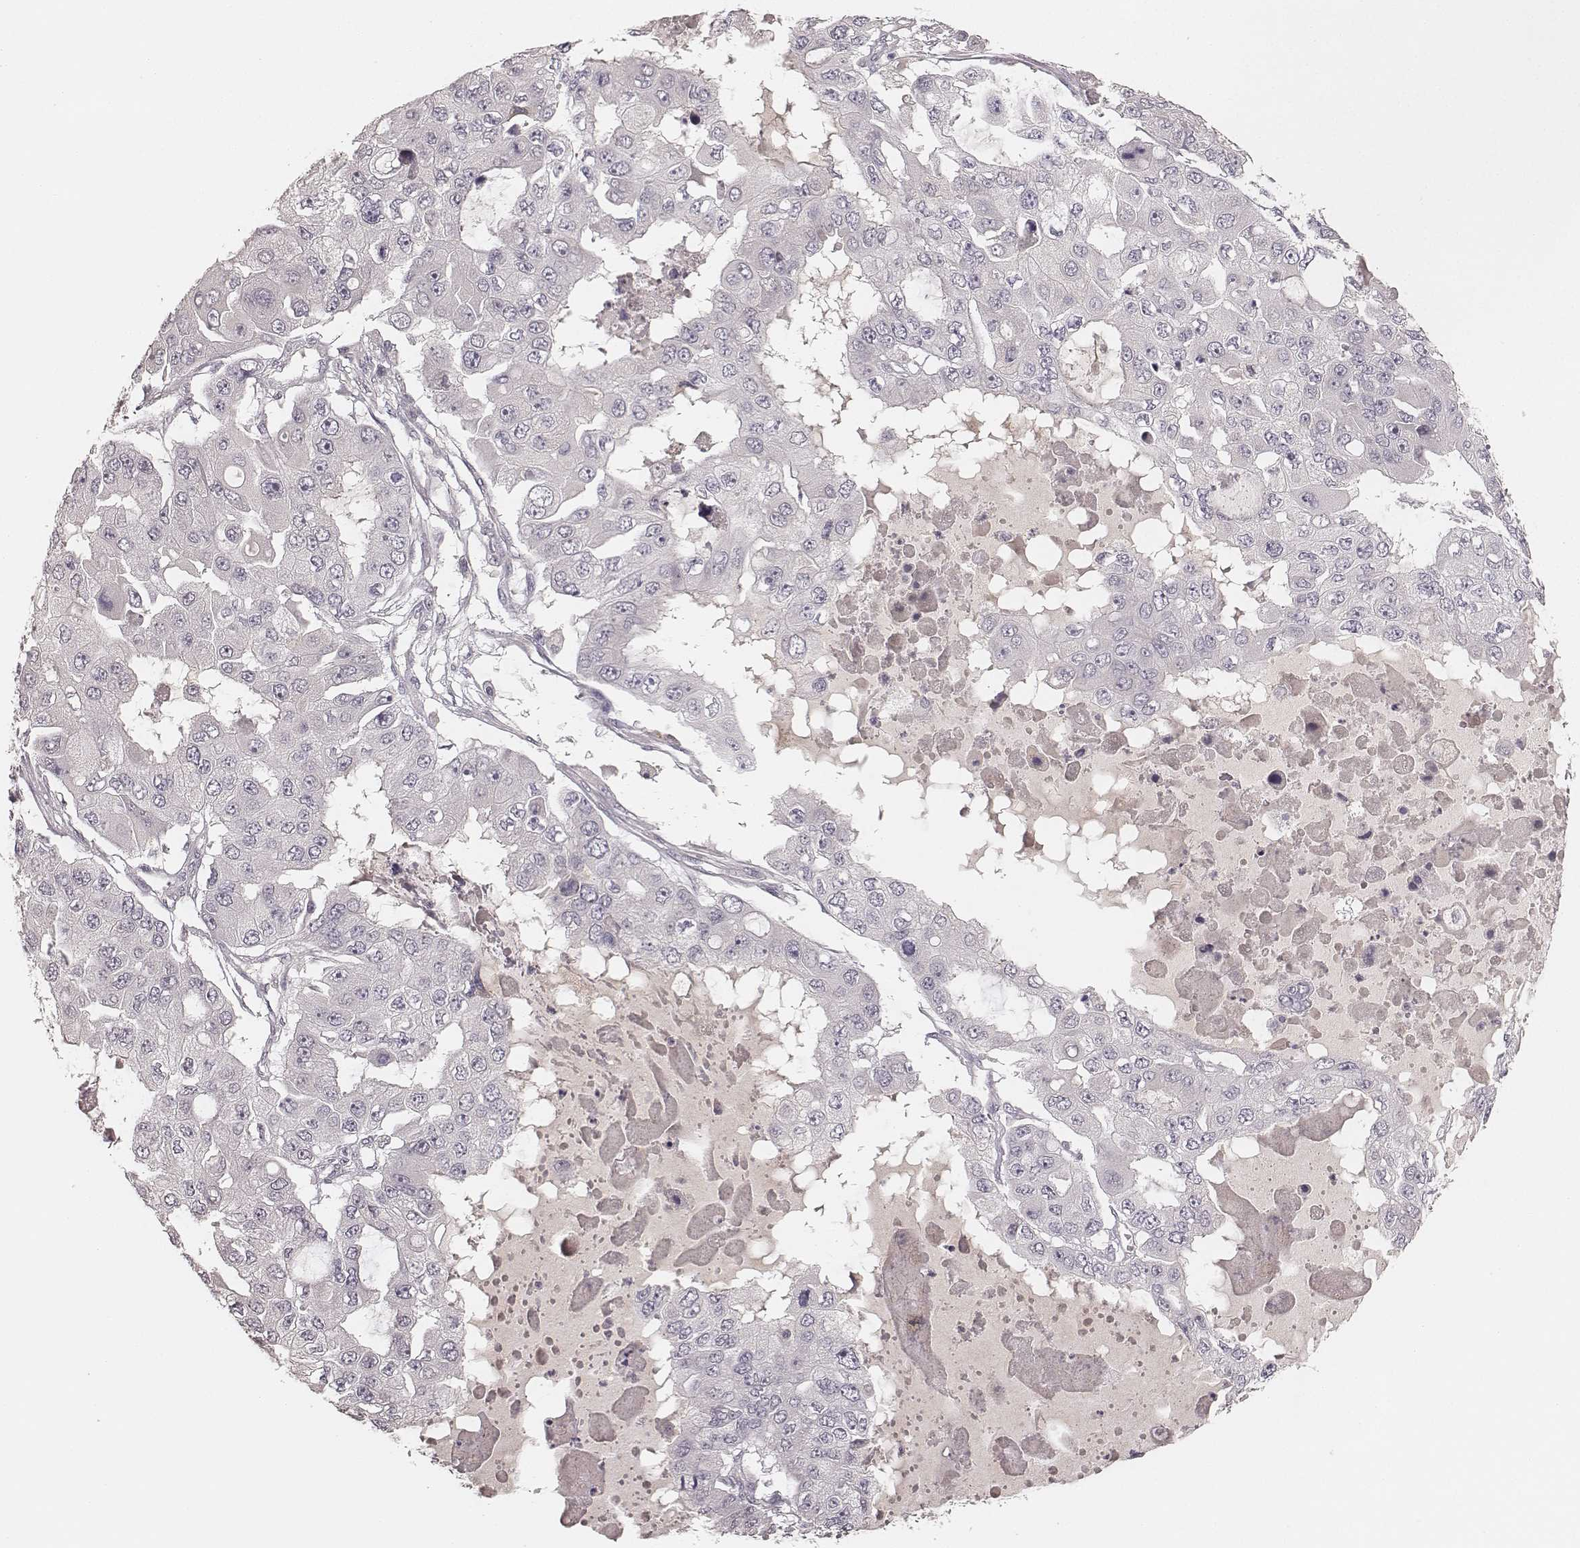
{"staining": {"intensity": "negative", "quantity": "none", "location": "none"}, "tissue": "ovarian cancer", "cell_type": "Tumor cells", "image_type": "cancer", "snomed": [{"axis": "morphology", "description": "Cystadenocarcinoma, serous, NOS"}, {"axis": "topography", "description": "Ovary"}], "caption": "An IHC image of ovarian cancer (serous cystadenocarcinoma) is shown. There is no staining in tumor cells of ovarian cancer (serous cystadenocarcinoma).", "gene": "CD8A", "patient": {"sex": "female", "age": 56}}